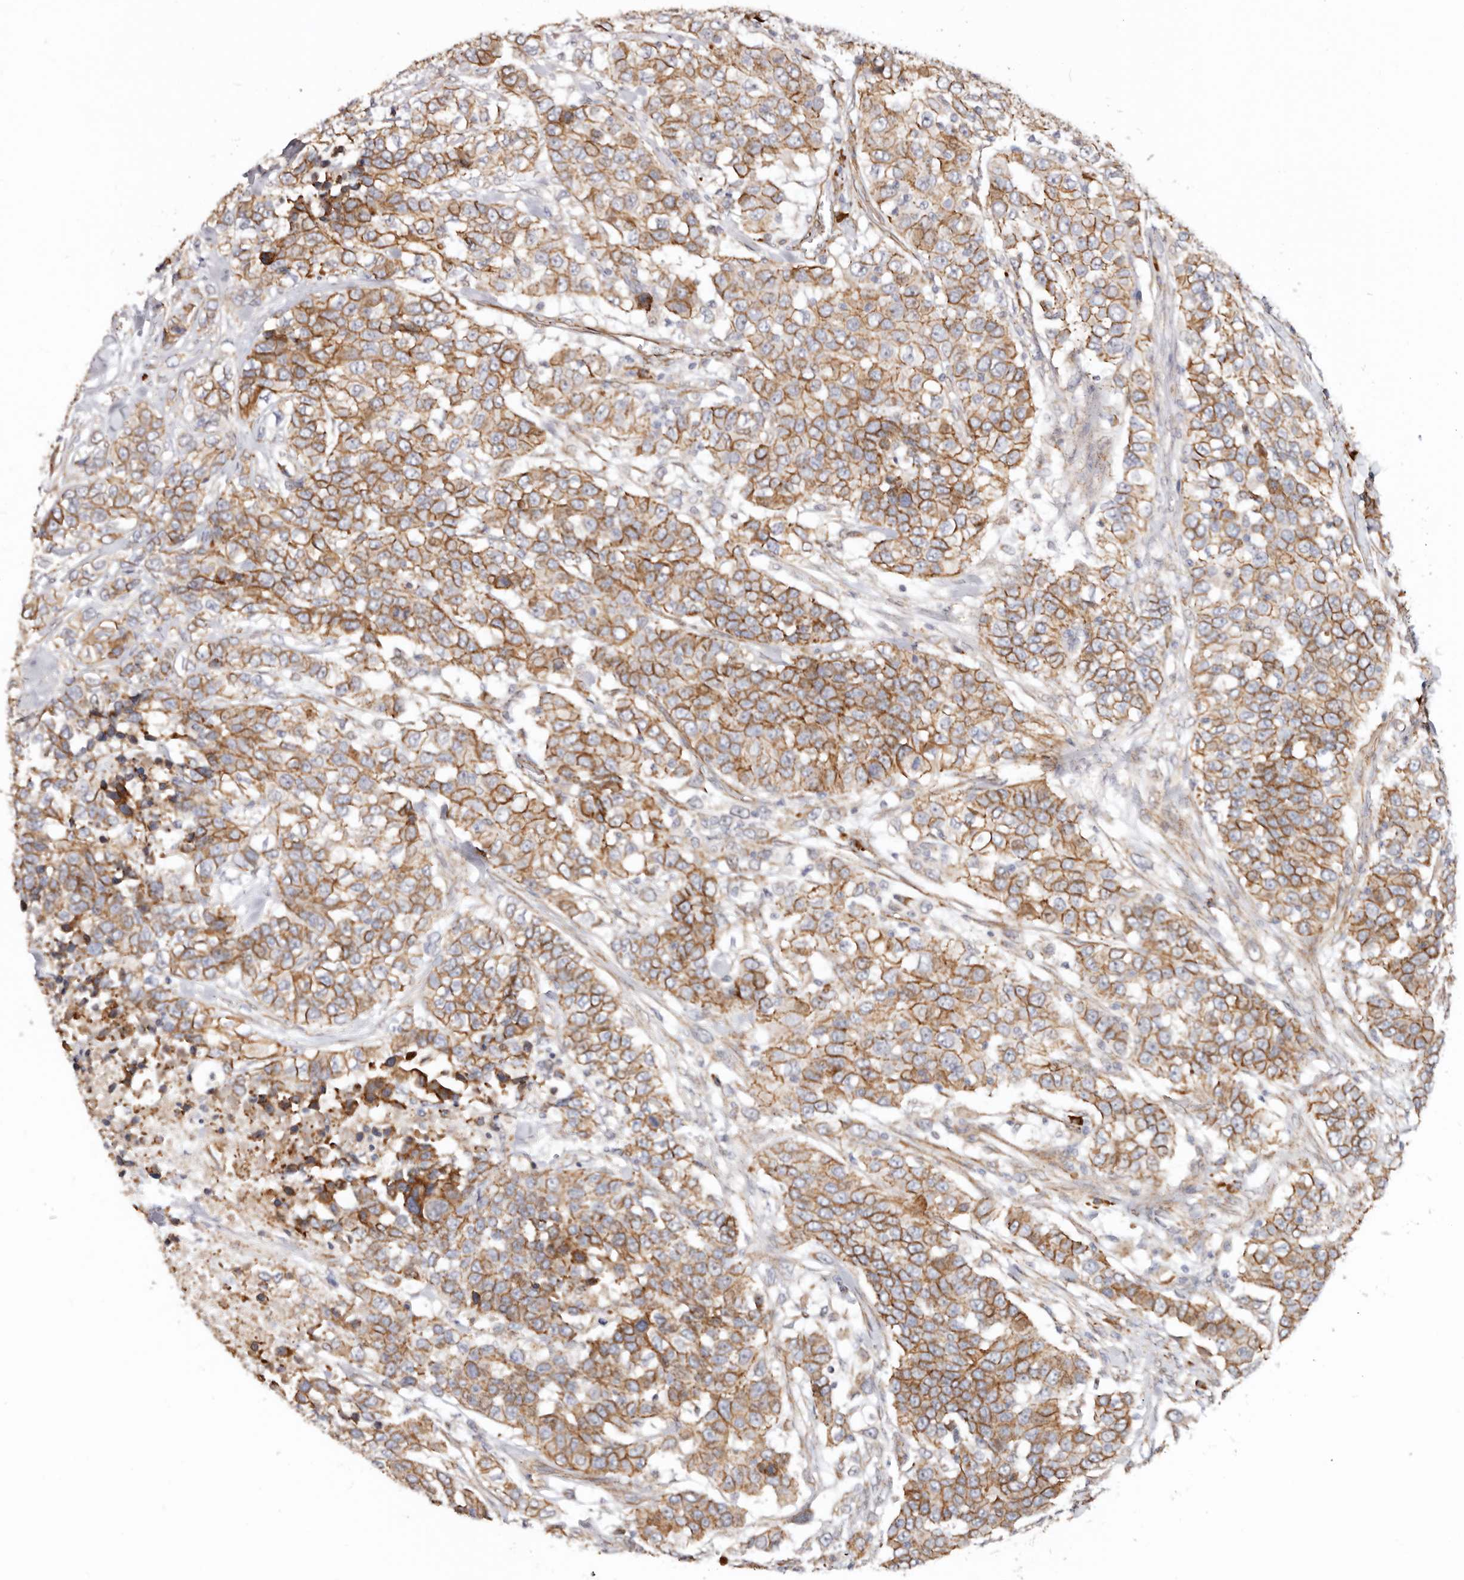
{"staining": {"intensity": "strong", "quantity": ">75%", "location": "cytoplasmic/membranous"}, "tissue": "urothelial cancer", "cell_type": "Tumor cells", "image_type": "cancer", "snomed": [{"axis": "morphology", "description": "Urothelial carcinoma, High grade"}, {"axis": "topography", "description": "Urinary bladder"}], "caption": "Immunohistochemistry (IHC) staining of urothelial cancer, which exhibits high levels of strong cytoplasmic/membranous staining in about >75% of tumor cells indicating strong cytoplasmic/membranous protein positivity. The staining was performed using DAB (brown) for protein detection and nuclei were counterstained in hematoxylin (blue).", "gene": "CTNNB1", "patient": {"sex": "female", "age": 80}}